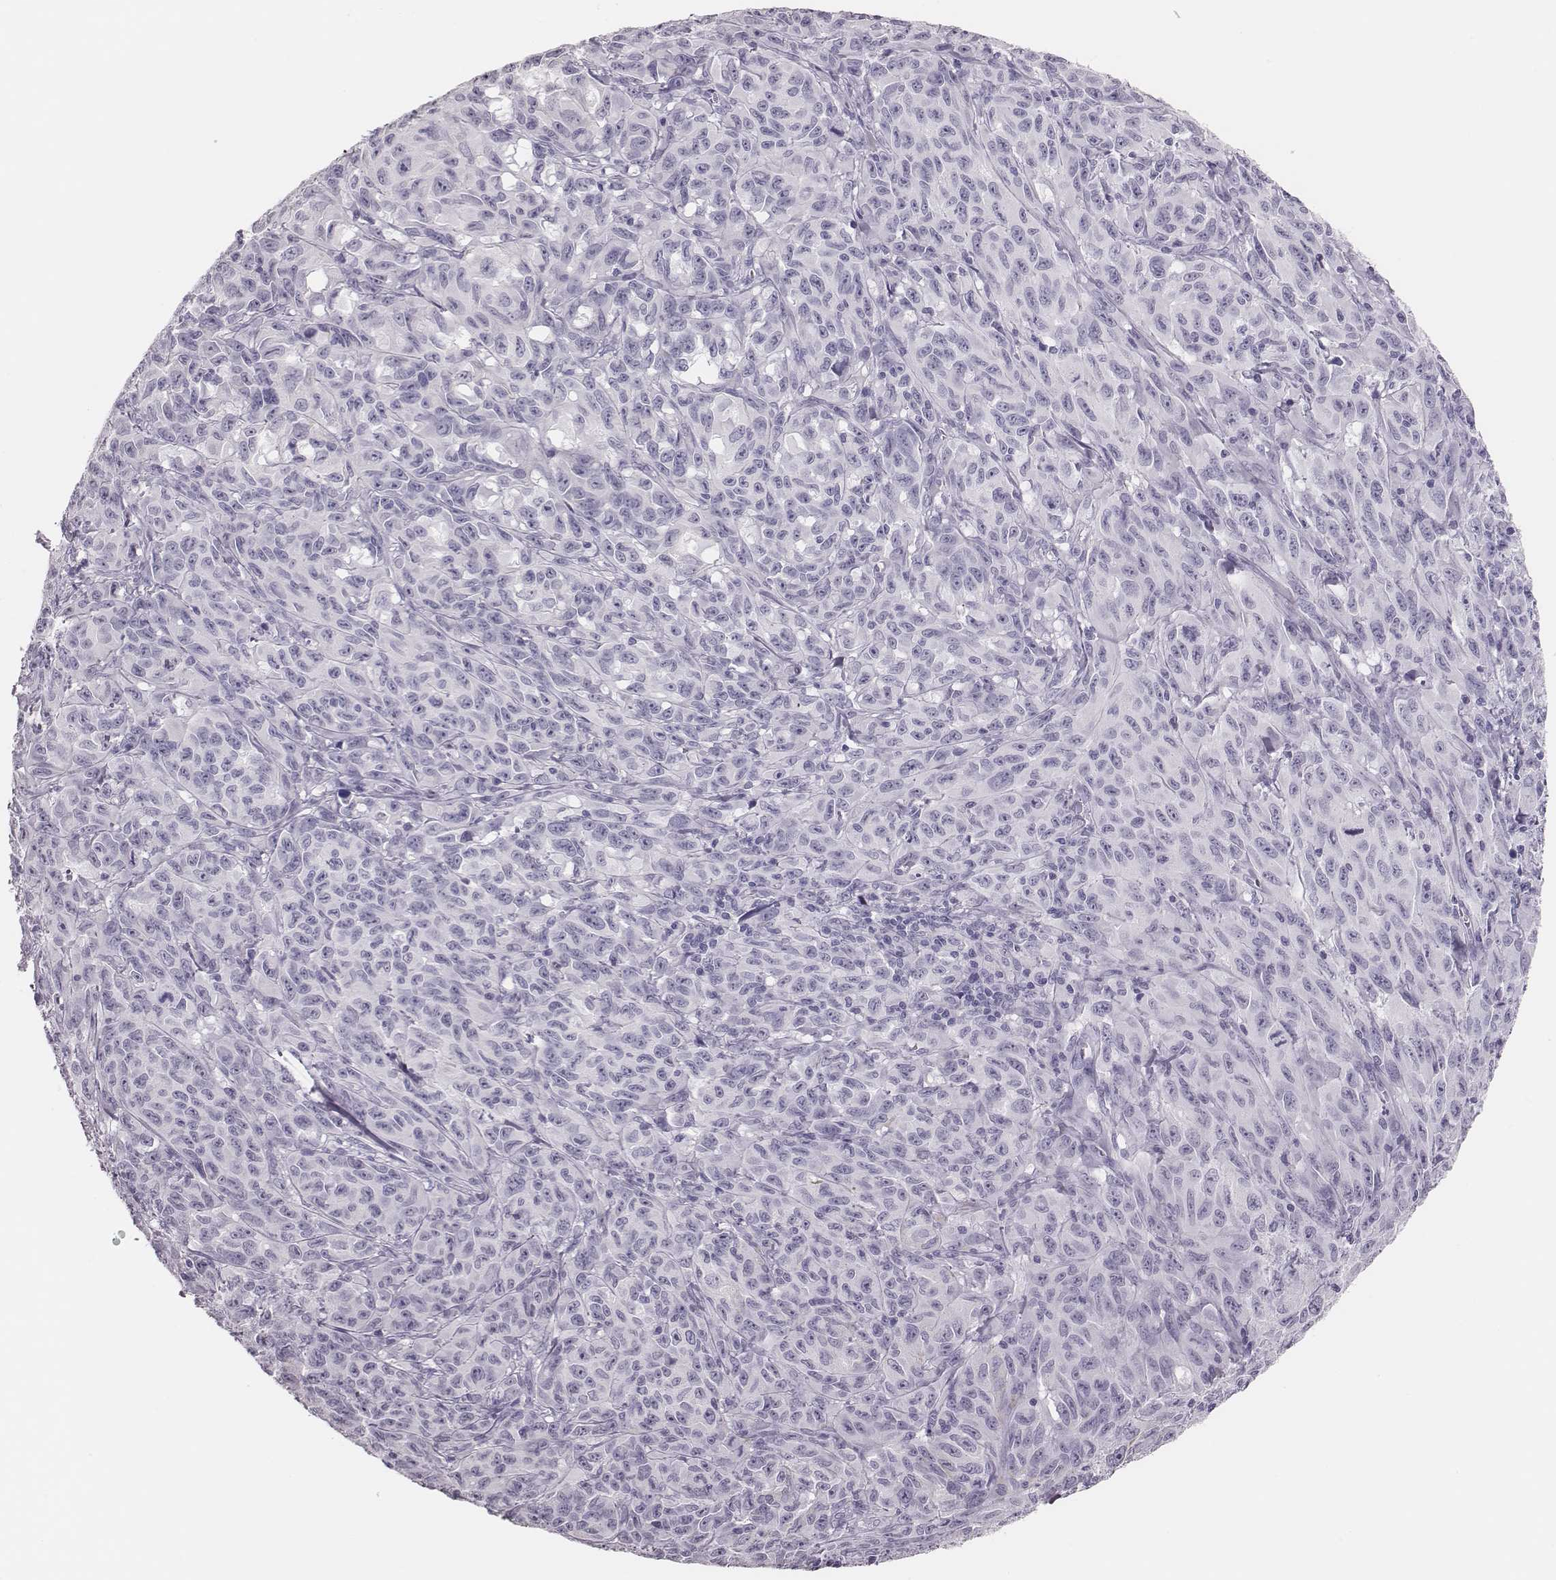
{"staining": {"intensity": "negative", "quantity": "none", "location": "none"}, "tissue": "melanoma", "cell_type": "Tumor cells", "image_type": "cancer", "snomed": [{"axis": "morphology", "description": "Malignant melanoma, NOS"}, {"axis": "topography", "description": "Vulva, labia, clitoris and Bartholin´s gland, NO"}], "caption": "Tumor cells show no significant staining in malignant melanoma.", "gene": "H1-6", "patient": {"sex": "female", "age": 75}}